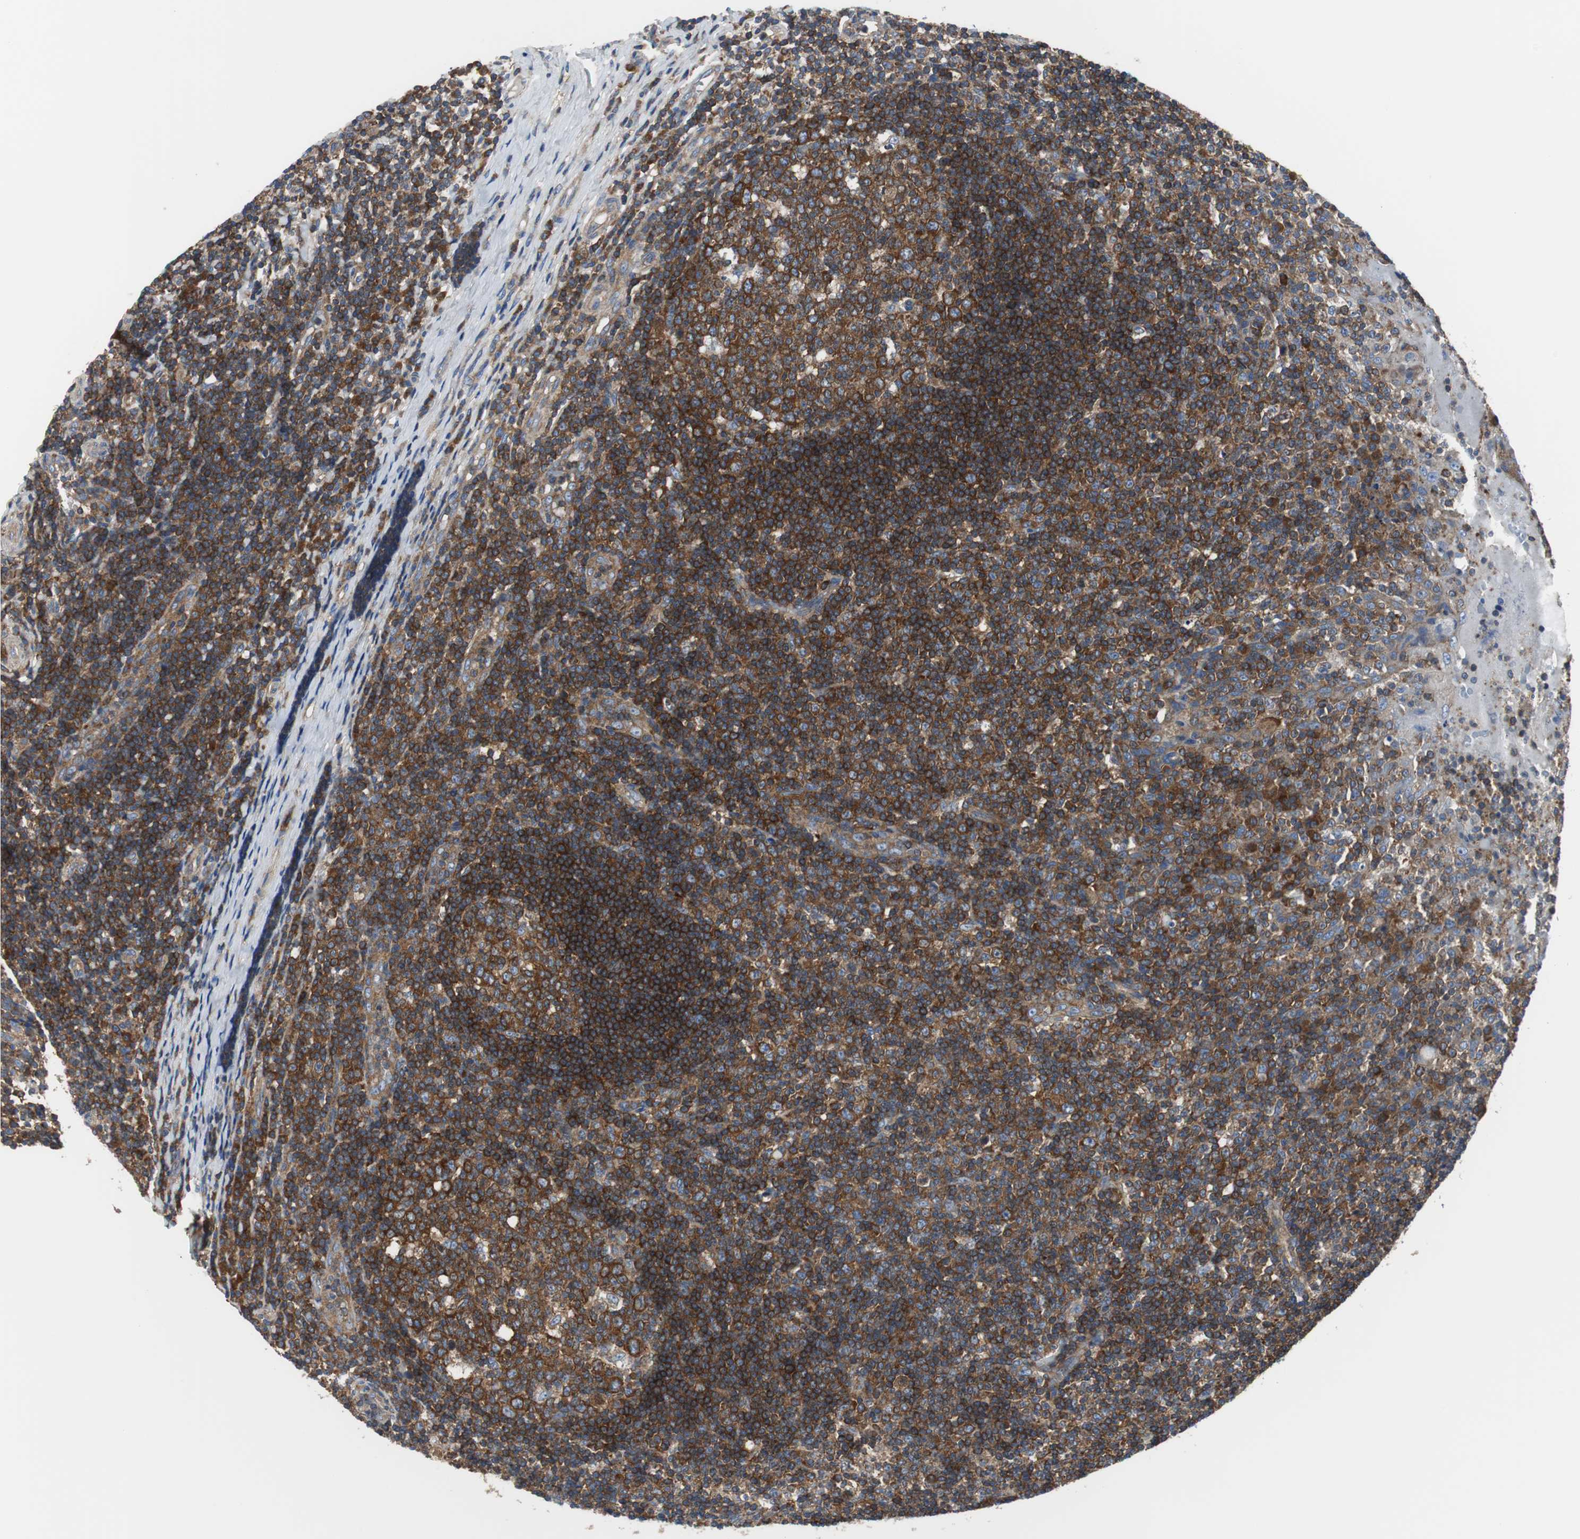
{"staining": {"intensity": "strong", "quantity": ">75%", "location": "cytoplasmic/membranous"}, "tissue": "tonsil", "cell_type": "Germinal center cells", "image_type": "normal", "snomed": [{"axis": "morphology", "description": "Normal tissue, NOS"}, {"axis": "topography", "description": "Tonsil"}], "caption": "Immunohistochemistry (IHC) image of normal tonsil: human tonsil stained using immunohistochemistry (IHC) exhibits high levels of strong protein expression localized specifically in the cytoplasmic/membranous of germinal center cells, appearing as a cytoplasmic/membranous brown color.", "gene": "BRAF", "patient": {"sex": "female", "age": 40}}